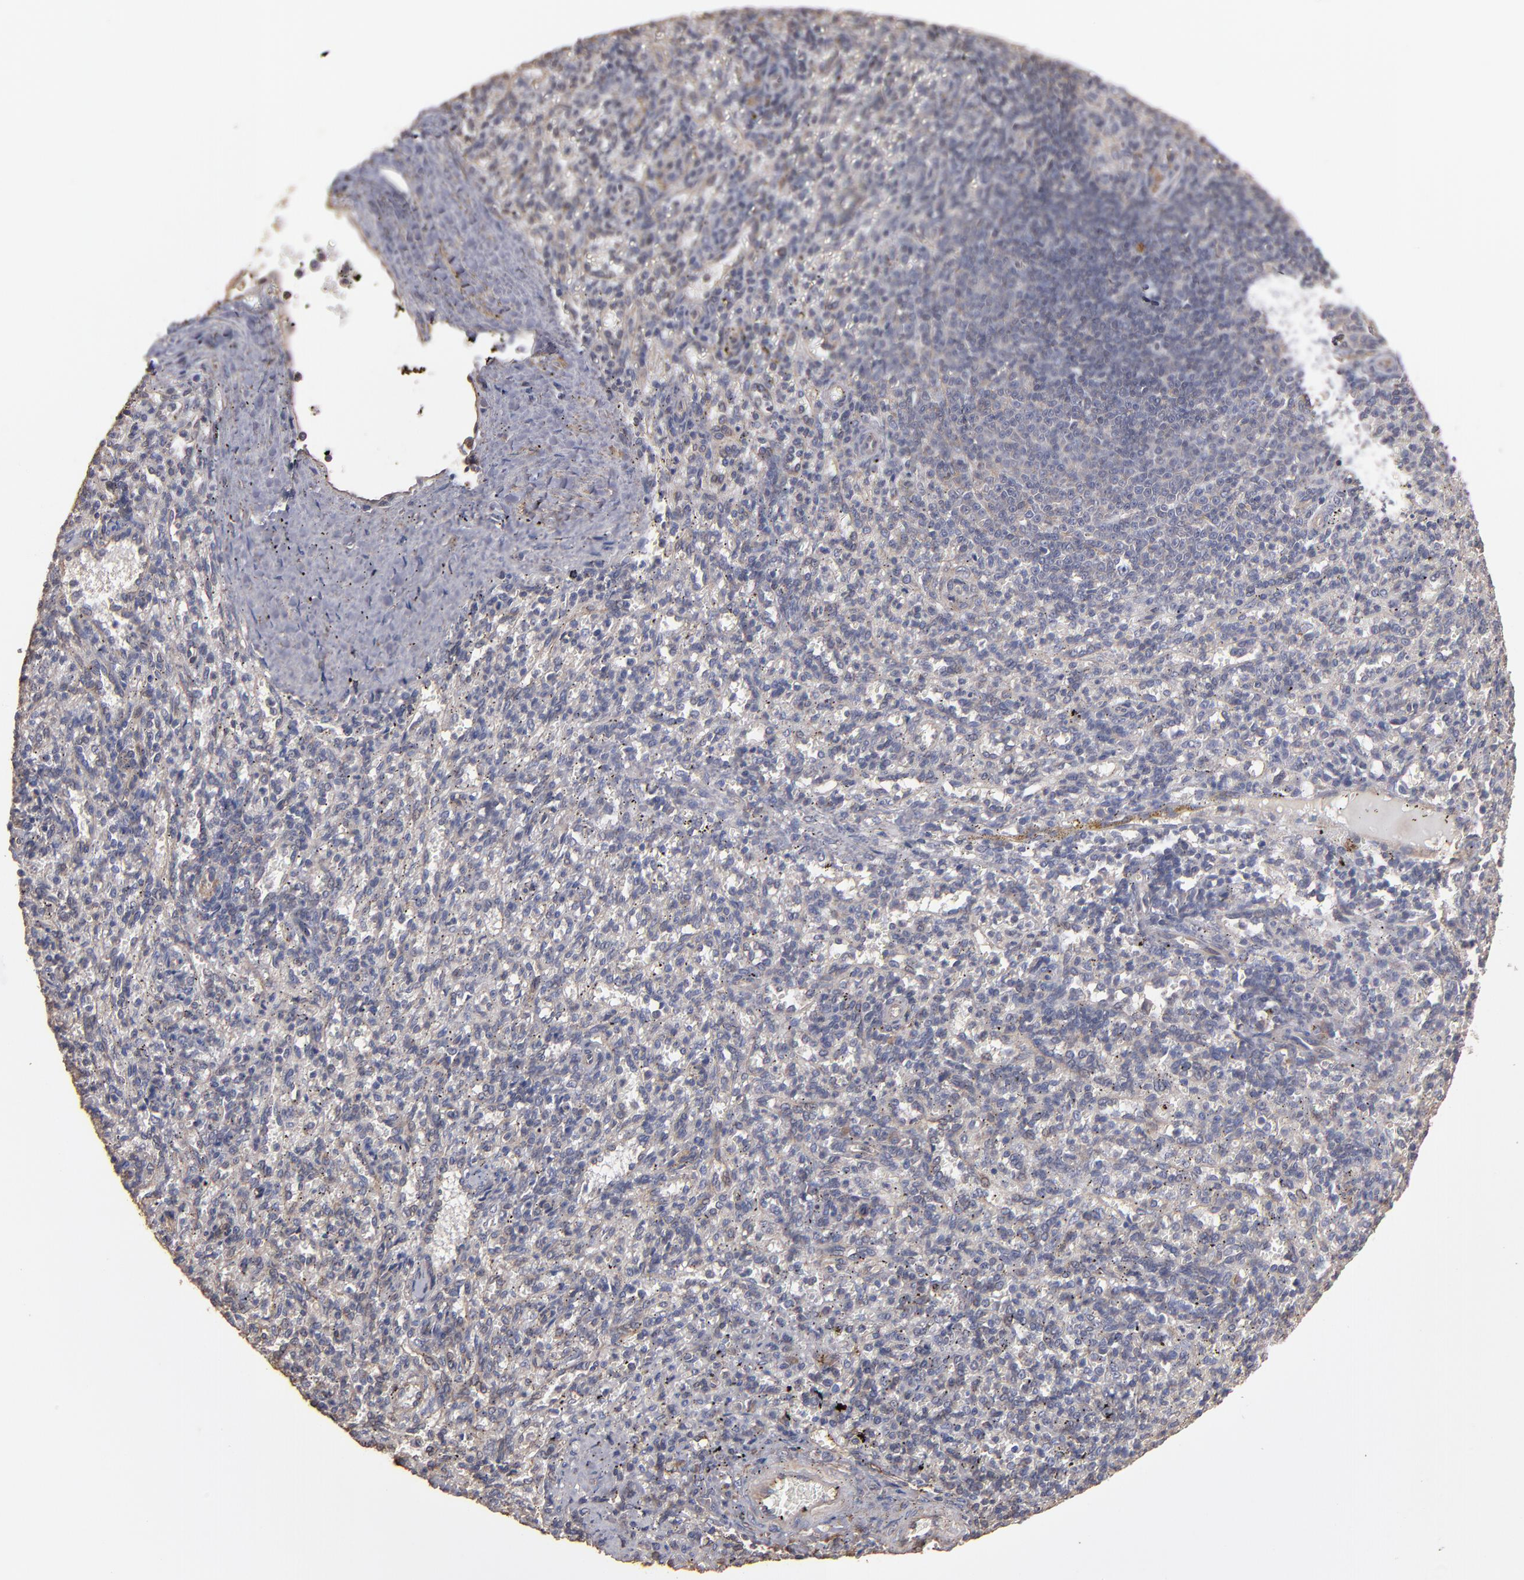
{"staining": {"intensity": "moderate", "quantity": "<25%", "location": "cytoplasmic/membranous"}, "tissue": "spleen", "cell_type": "Cells in red pulp", "image_type": "normal", "snomed": [{"axis": "morphology", "description": "Normal tissue, NOS"}, {"axis": "topography", "description": "Spleen"}], "caption": "Immunohistochemical staining of unremarkable human spleen demonstrates low levels of moderate cytoplasmic/membranous positivity in about <25% of cells in red pulp.", "gene": "DMD", "patient": {"sex": "female", "age": 10}}